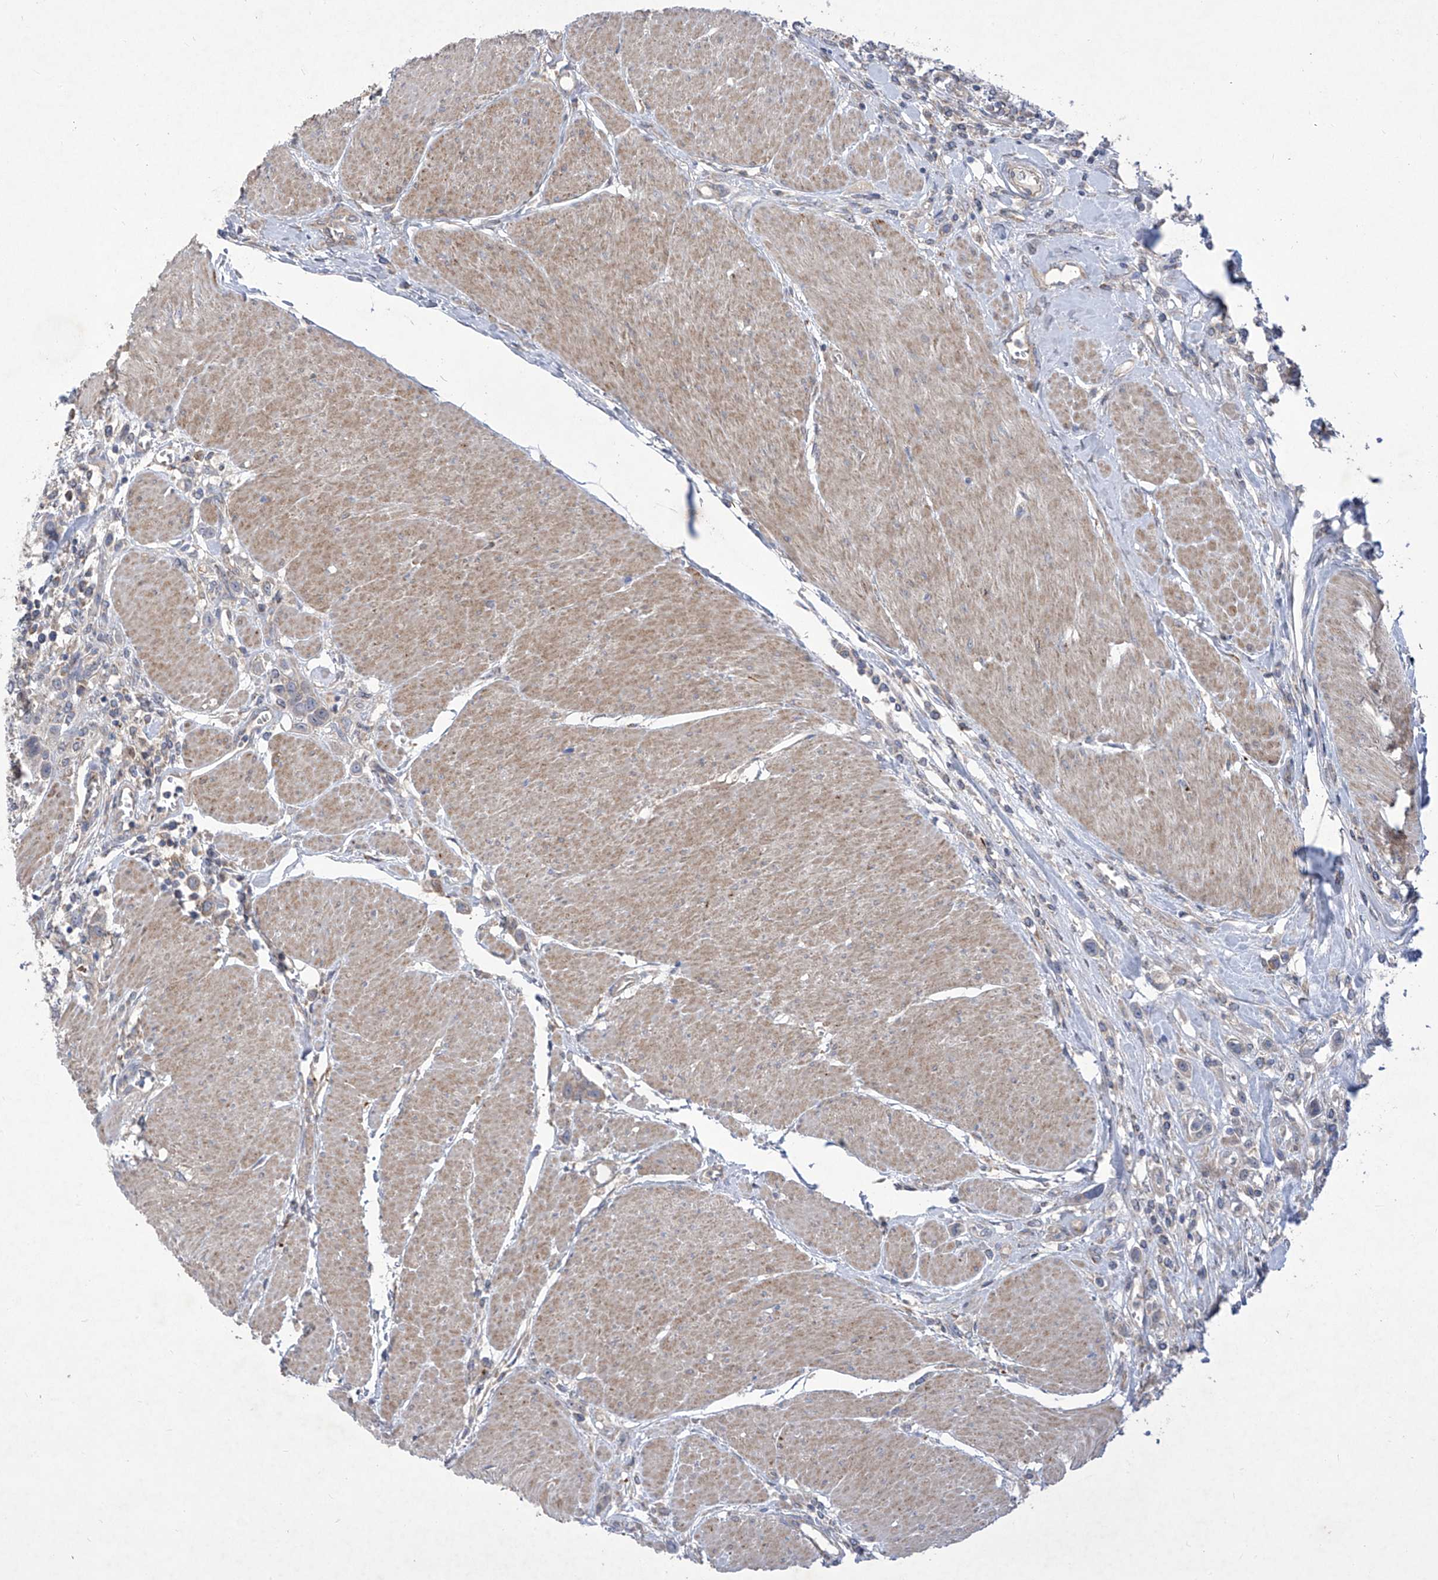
{"staining": {"intensity": "negative", "quantity": "none", "location": "none"}, "tissue": "urothelial cancer", "cell_type": "Tumor cells", "image_type": "cancer", "snomed": [{"axis": "morphology", "description": "Urothelial carcinoma, High grade"}, {"axis": "topography", "description": "Urinary bladder"}], "caption": "A histopathology image of high-grade urothelial carcinoma stained for a protein exhibits no brown staining in tumor cells. Brightfield microscopy of immunohistochemistry stained with DAB (brown) and hematoxylin (blue), captured at high magnification.", "gene": "COQ3", "patient": {"sex": "male", "age": 50}}